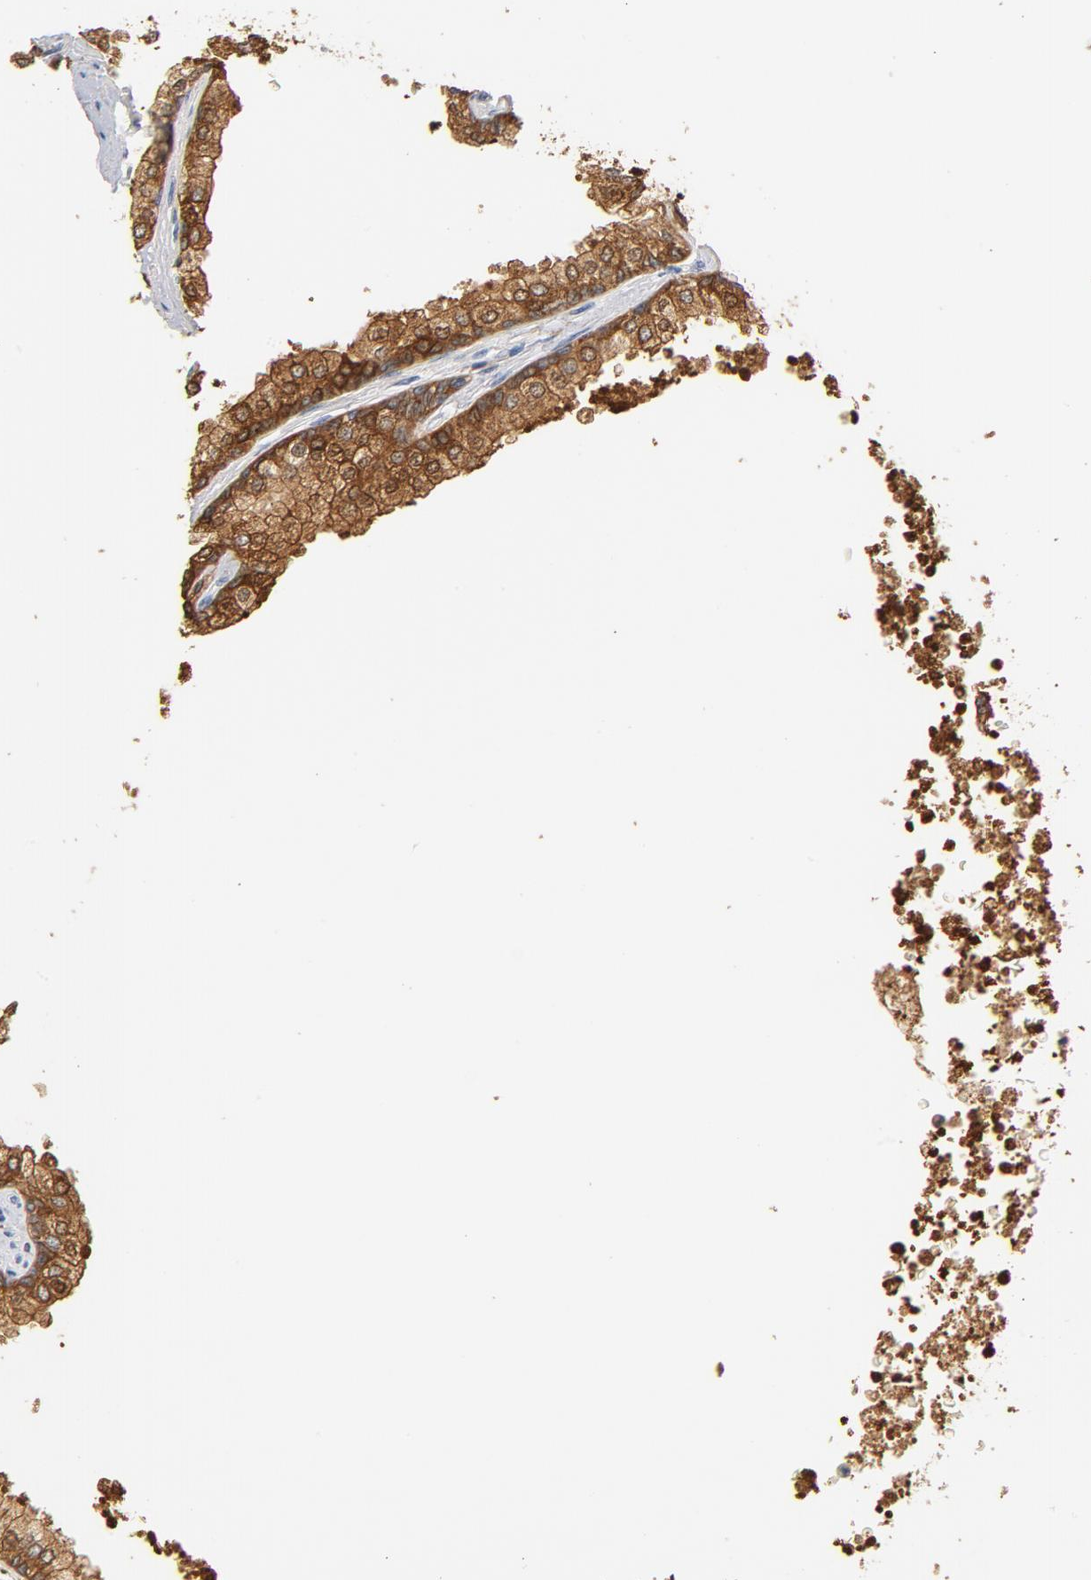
{"staining": {"intensity": "moderate", "quantity": ">75%", "location": "cytoplasmic/membranous"}, "tissue": "prostate", "cell_type": "Glandular cells", "image_type": "normal", "snomed": [{"axis": "morphology", "description": "Normal tissue, NOS"}, {"axis": "topography", "description": "Prostate"}], "caption": "DAB (3,3'-diaminobenzidine) immunohistochemical staining of unremarkable prostate demonstrates moderate cytoplasmic/membranous protein expression in about >75% of glandular cells. (DAB IHC, brown staining for protein, blue staining for nuclei).", "gene": "EZR", "patient": {"sex": "male", "age": 60}}